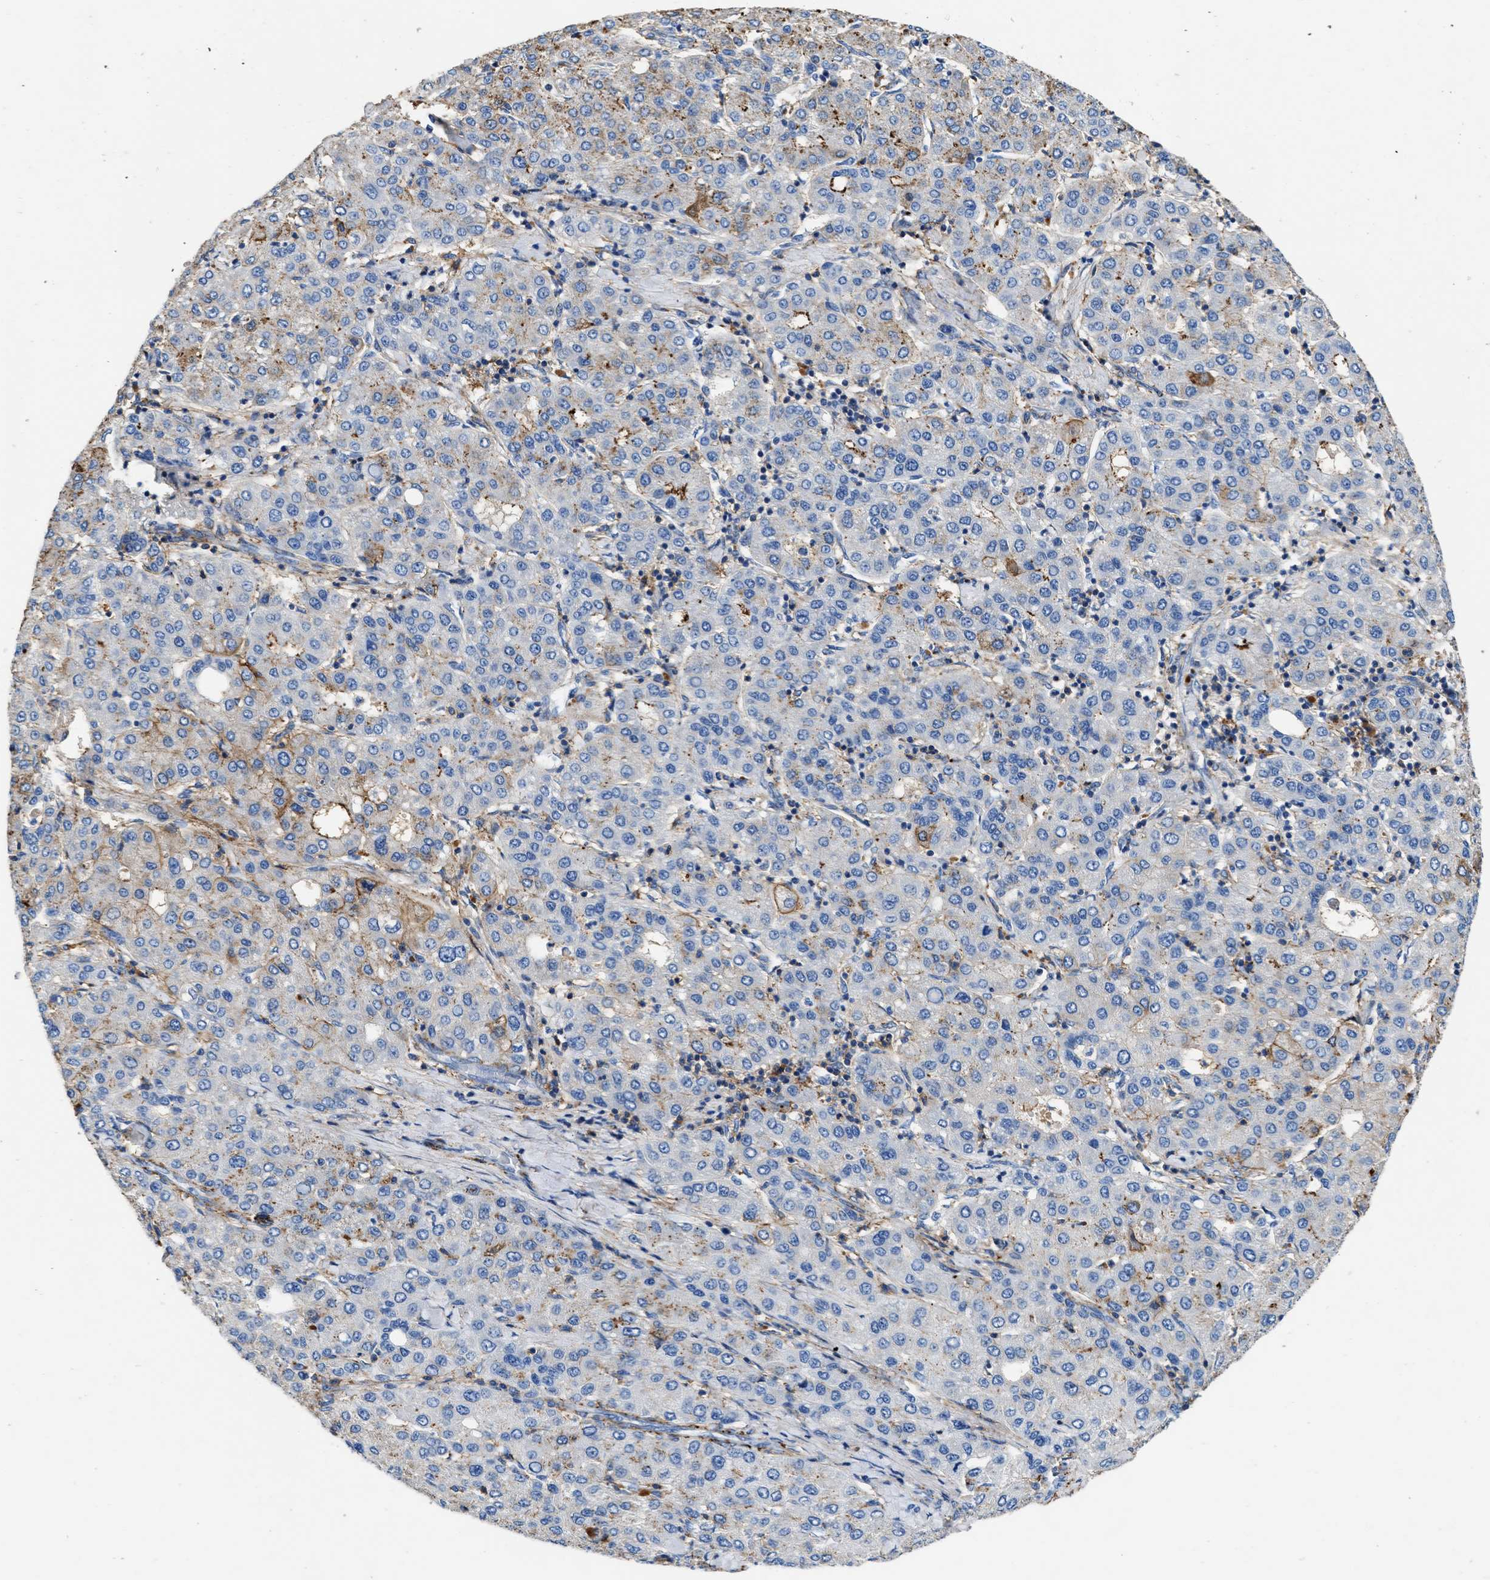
{"staining": {"intensity": "moderate", "quantity": "25%-75%", "location": "cytoplasmic/membranous"}, "tissue": "liver cancer", "cell_type": "Tumor cells", "image_type": "cancer", "snomed": [{"axis": "morphology", "description": "Carcinoma, Hepatocellular, NOS"}, {"axis": "topography", "description": "Liver"}], "caption": "A medium amount of moderate cytoplasmic/membranous expression is appreciated in about 25%-75% of tumor cells in liver cancer tissue.", "gene": "KCNQ4", "patient": {"sex": "male", "age": 65}}